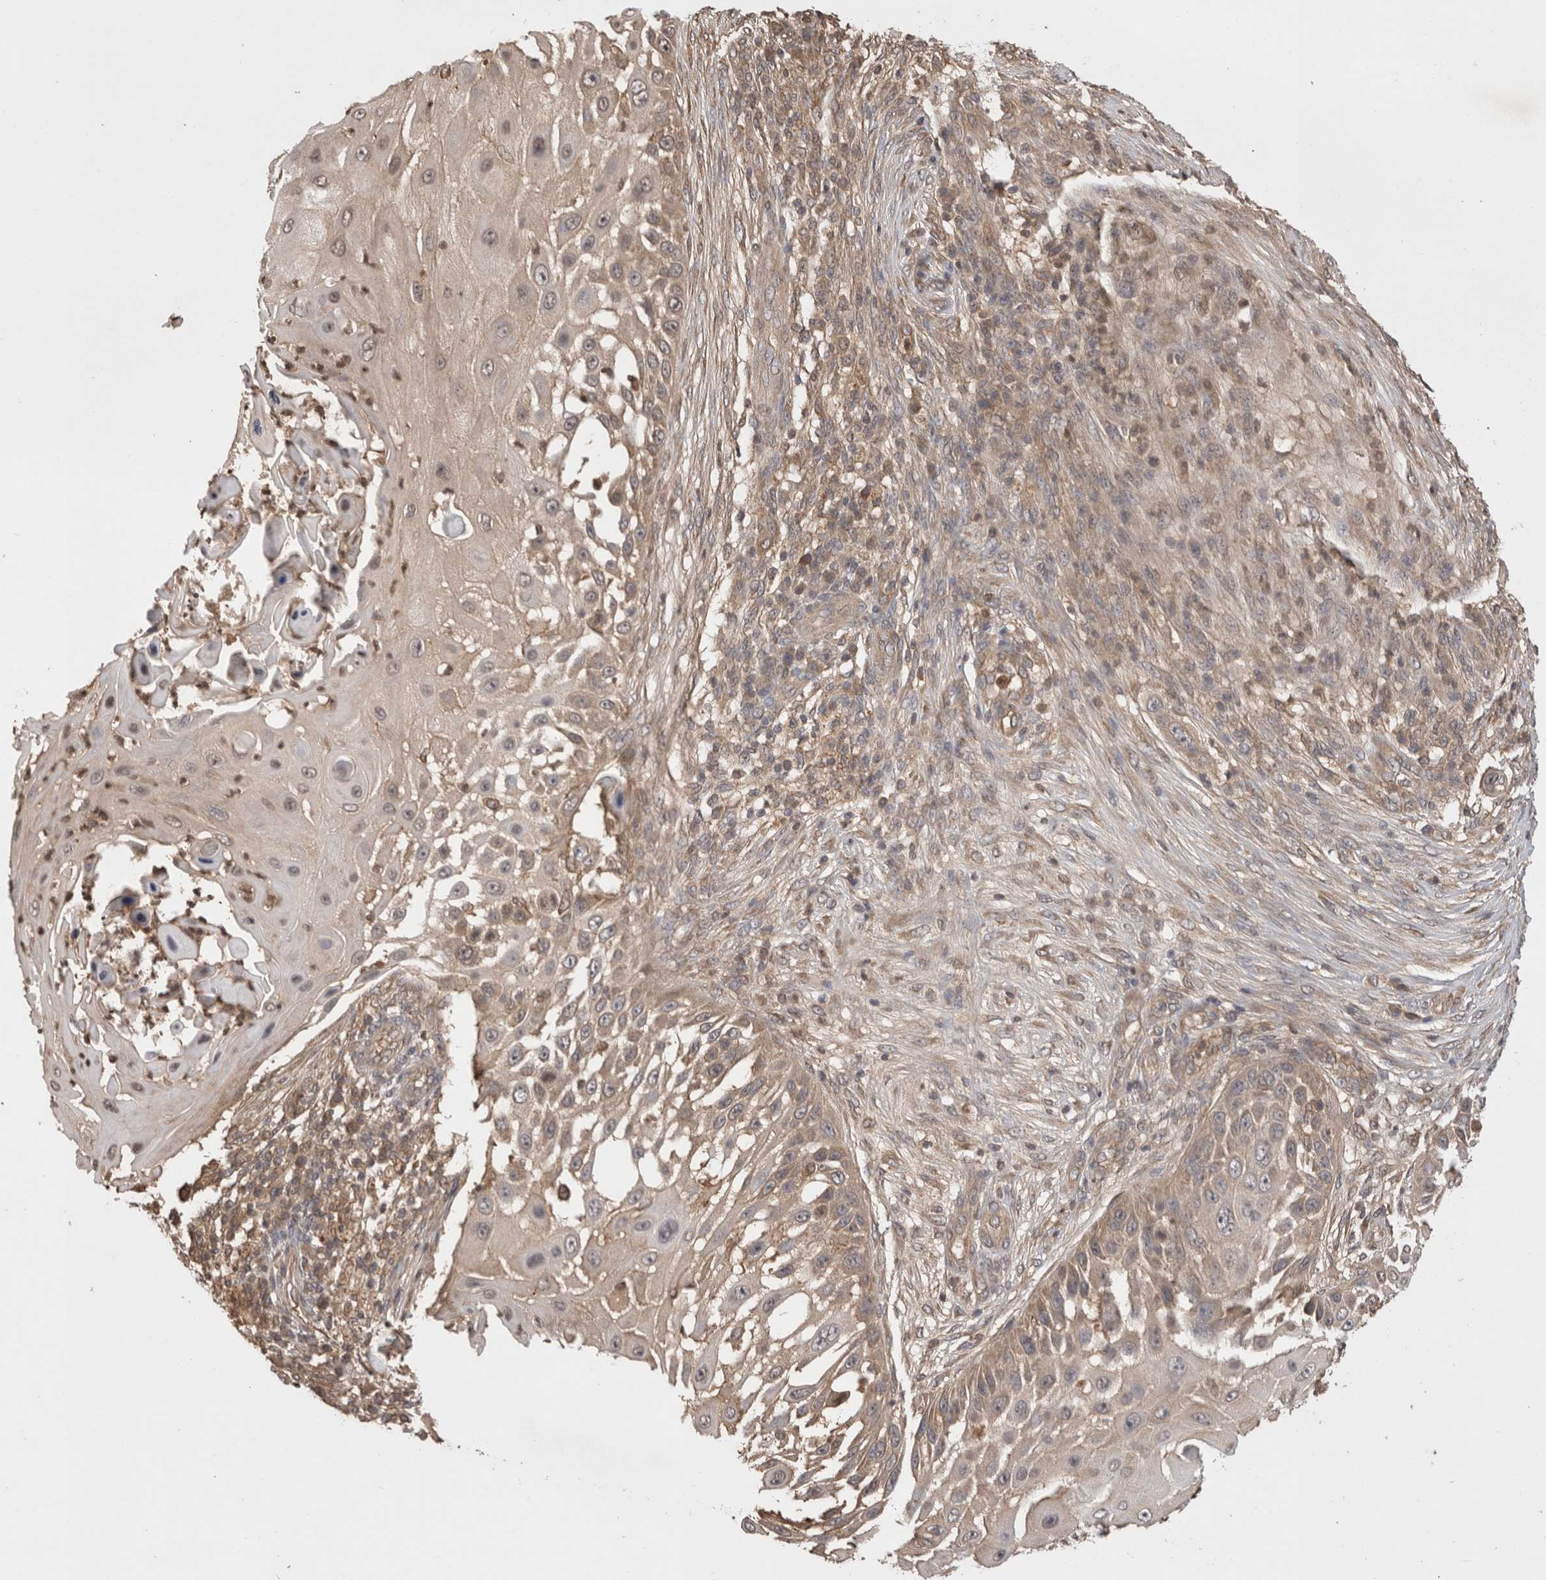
{"staining": {"intensity": "weak", "quantity": ">75%", "location": "cytoplasmic/membranous"}, "tissue": "skin cancer", "cell_type": "Tumor cells", "image_type": "cancer", "snomed": [{"axis": "morphology", "description": "Squamous cell carcinoma, NOS"}, {"axis": "topography", "description": "Skin"}], "caption": "Tumor cells reveal weak cytoplasmic/membranous staining in approximately >75% of cells in skin cancer (squamous cell carcinoma).", "gene": "PRMT3", "patient": {"sex": "female", "age": 44}}